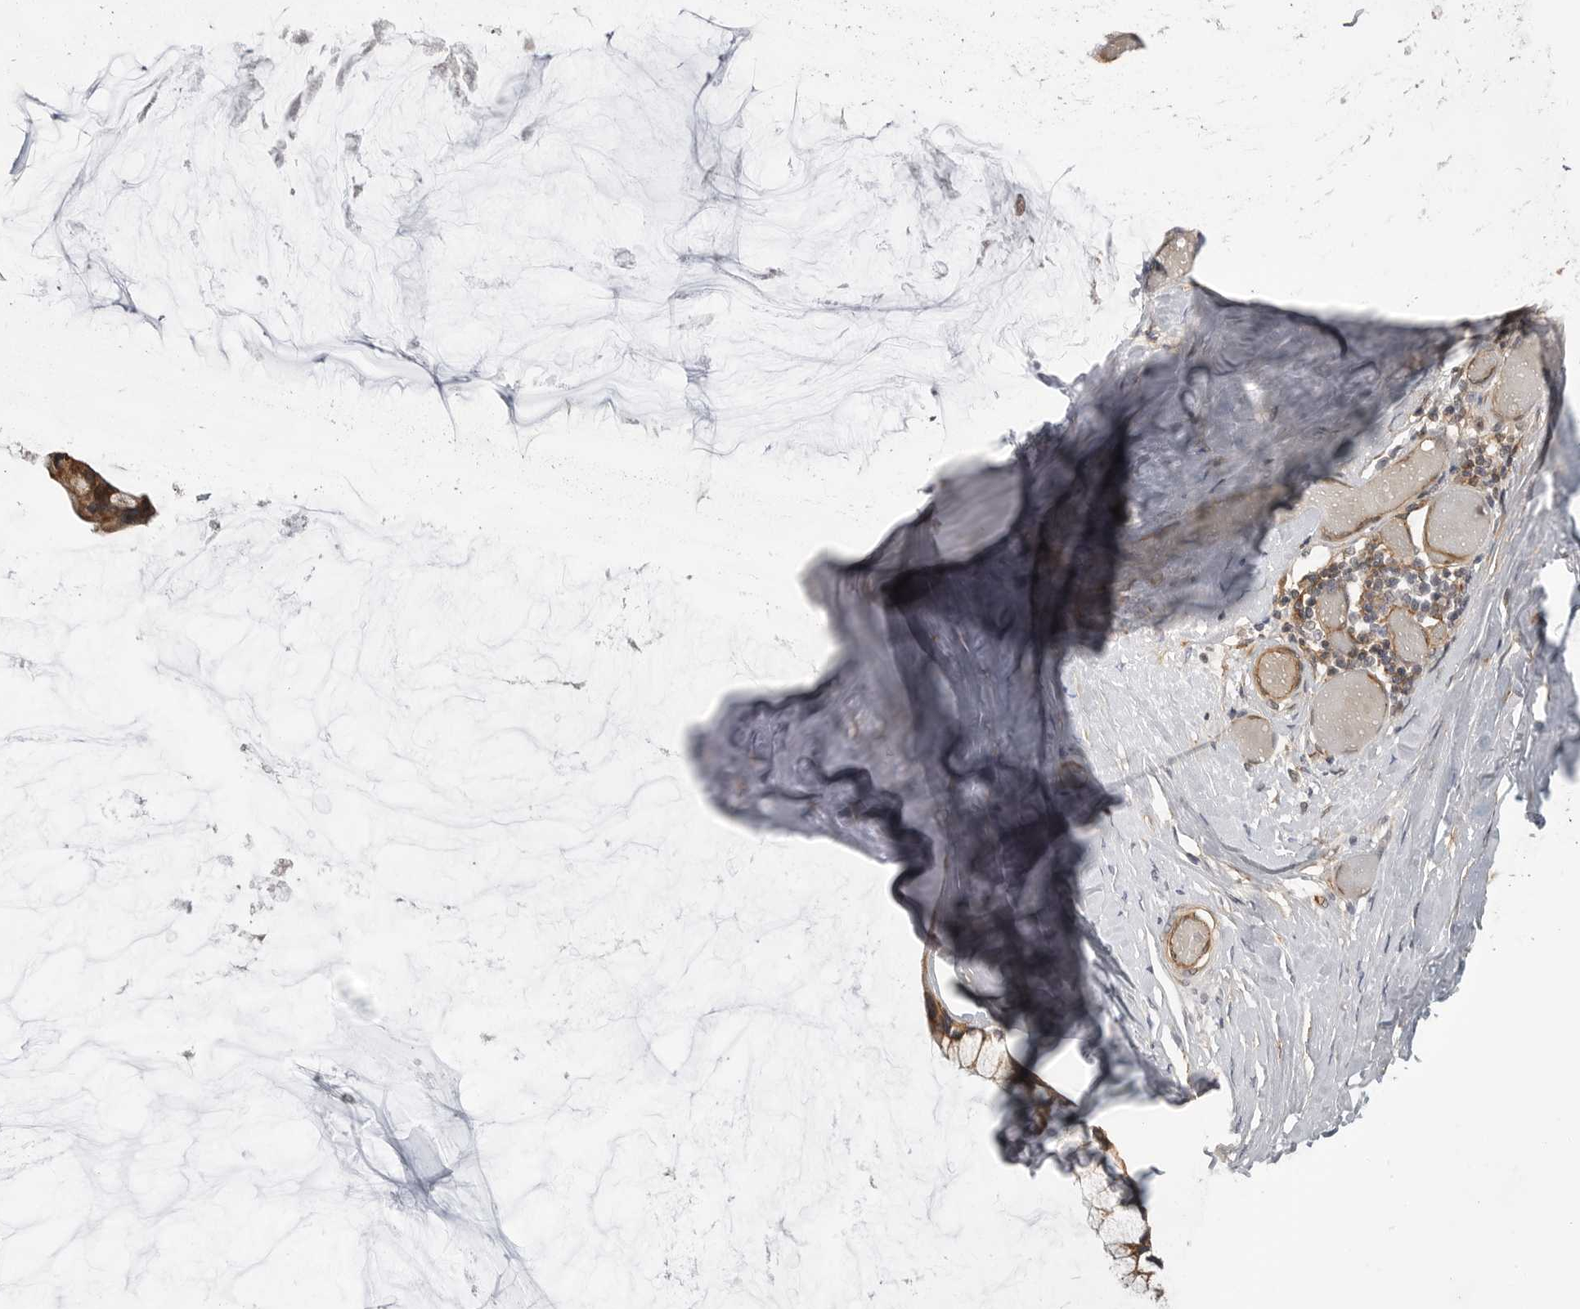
{"staining": {"intensity": "moderate", "quantity": ">75%", "location": "cytoplasmic/membranous"}, "tissue": "ovarian cancer", "cell_type": "Tumor cells", "image_type": "cancer", "snomed": [{"axis": "morphology", "description": "Cystadenocarcinoma, mucinous, NOS"}, {"axis": "topography", "description": "Ovary"}], "caption": "IHC (DAB (3,3'-diaminobenzidine)) staining of human ovarian mucinous cystadenocarcinoma exhibits moderate cytoplasmic/membranous protein positivity in about >75% of tumor cells.", "gene": "LRRC45", "patient": {"sex": "female", "age": 39}}